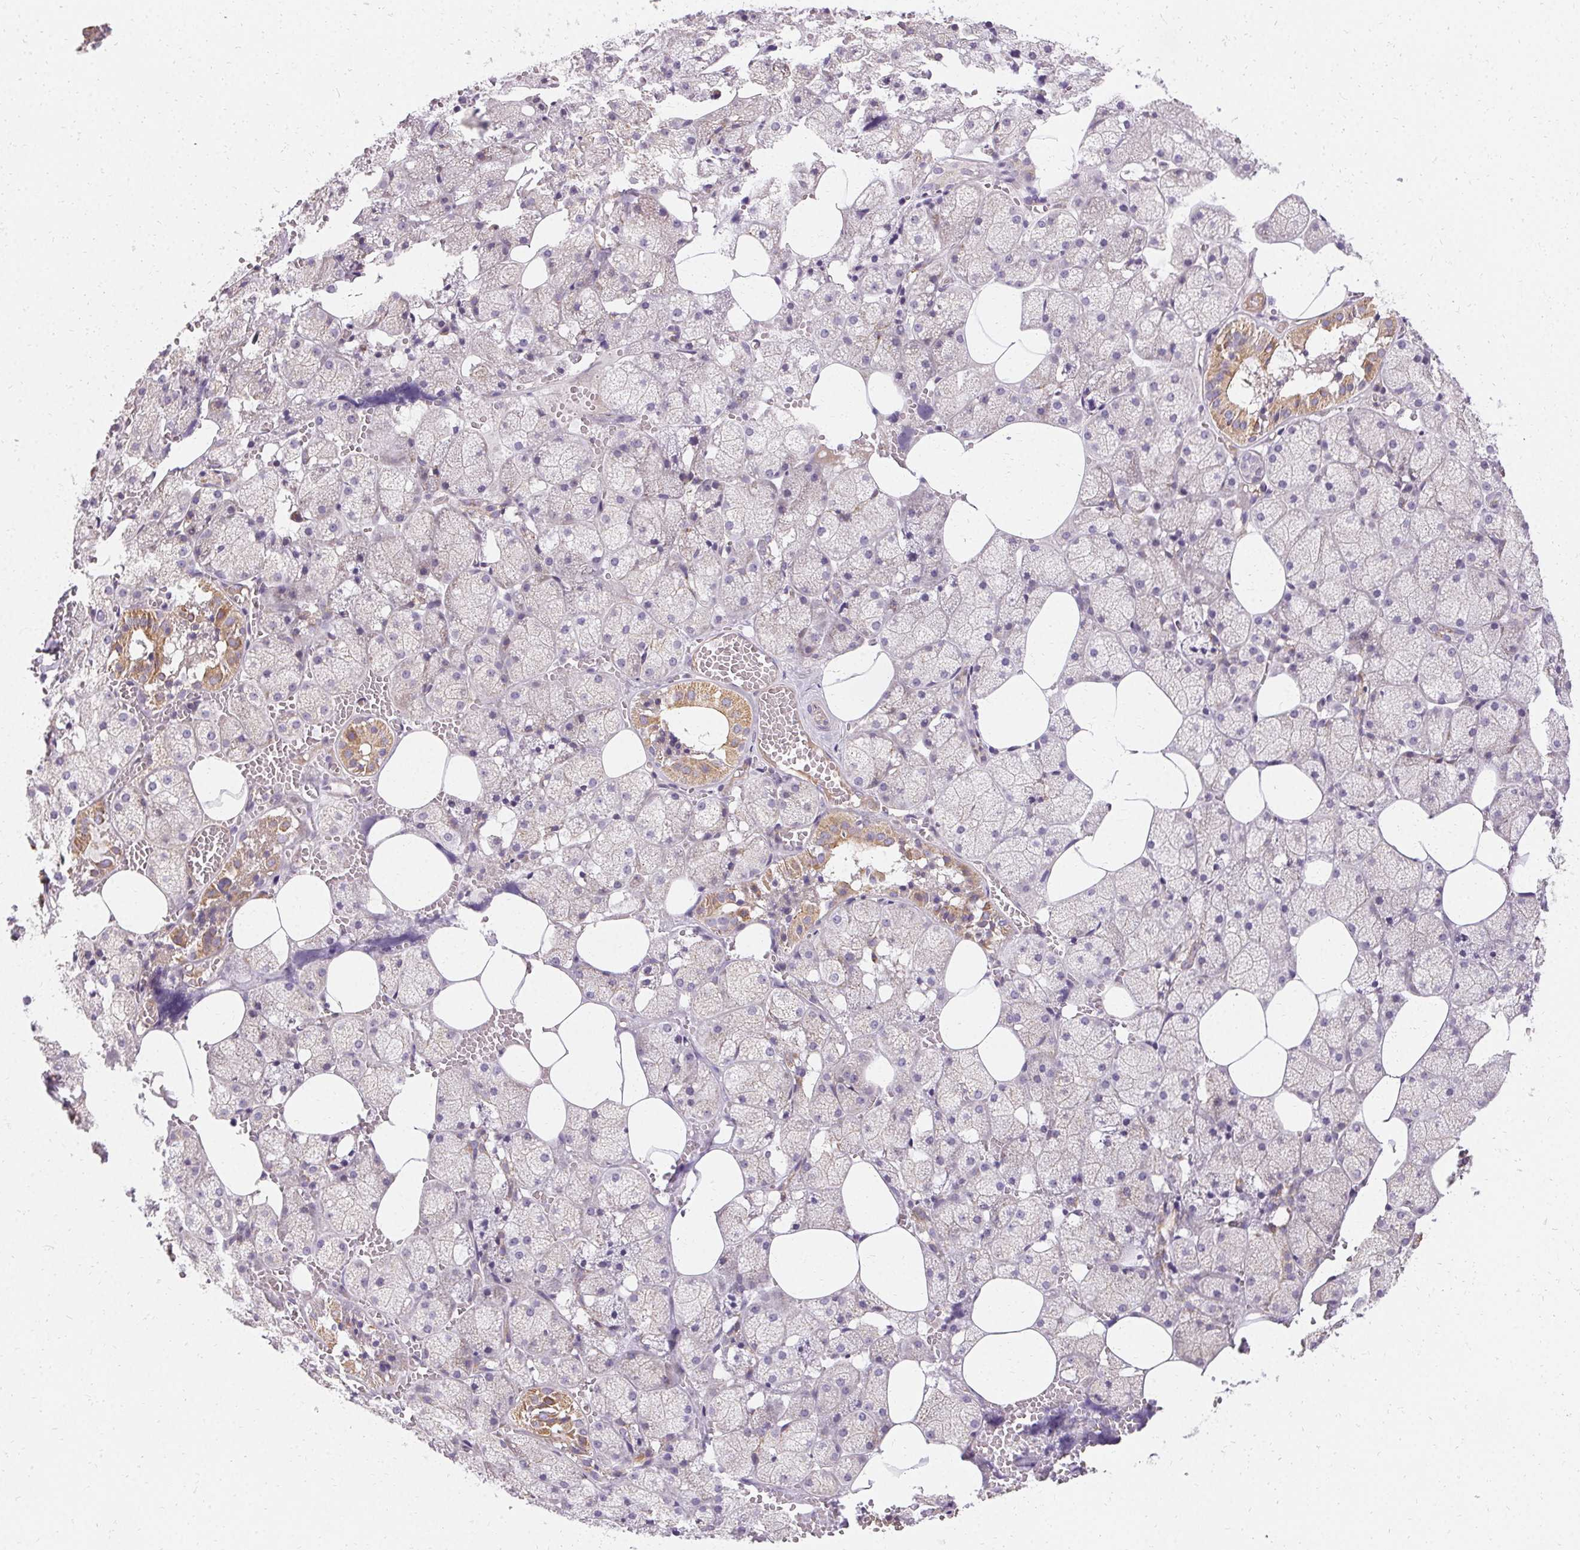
{"staining": {"intensity": "moderate", "quantity": "<25%", "location": "cytoplasmic/membranous"}, "tissue": "salivary gland", "cell_type": "Glandular cells", "image_type": "normal", "snomed": [{"axis": "morphology", "description": "Normal tissue, NOS"}, {"axis": "topography", "description": "Salivary gland"}, {"axis": "topography", "description": "Peripheral nerve tissue"}], "caption": "Immunohistochemistry (IHC) (DAB (3,3'-diaminobenzidine)) staining of normal salivary gland exhibits moderate cytoplasmic/membranous protein expression in approximately <25% of glandular cells. The staining is performed using DAB brown chromogen to label protein expression. The nuclei are counter-stained blue using hematoxylin.", "gene": "APLP1", "patient": {"sex": "male", "age": 38}}